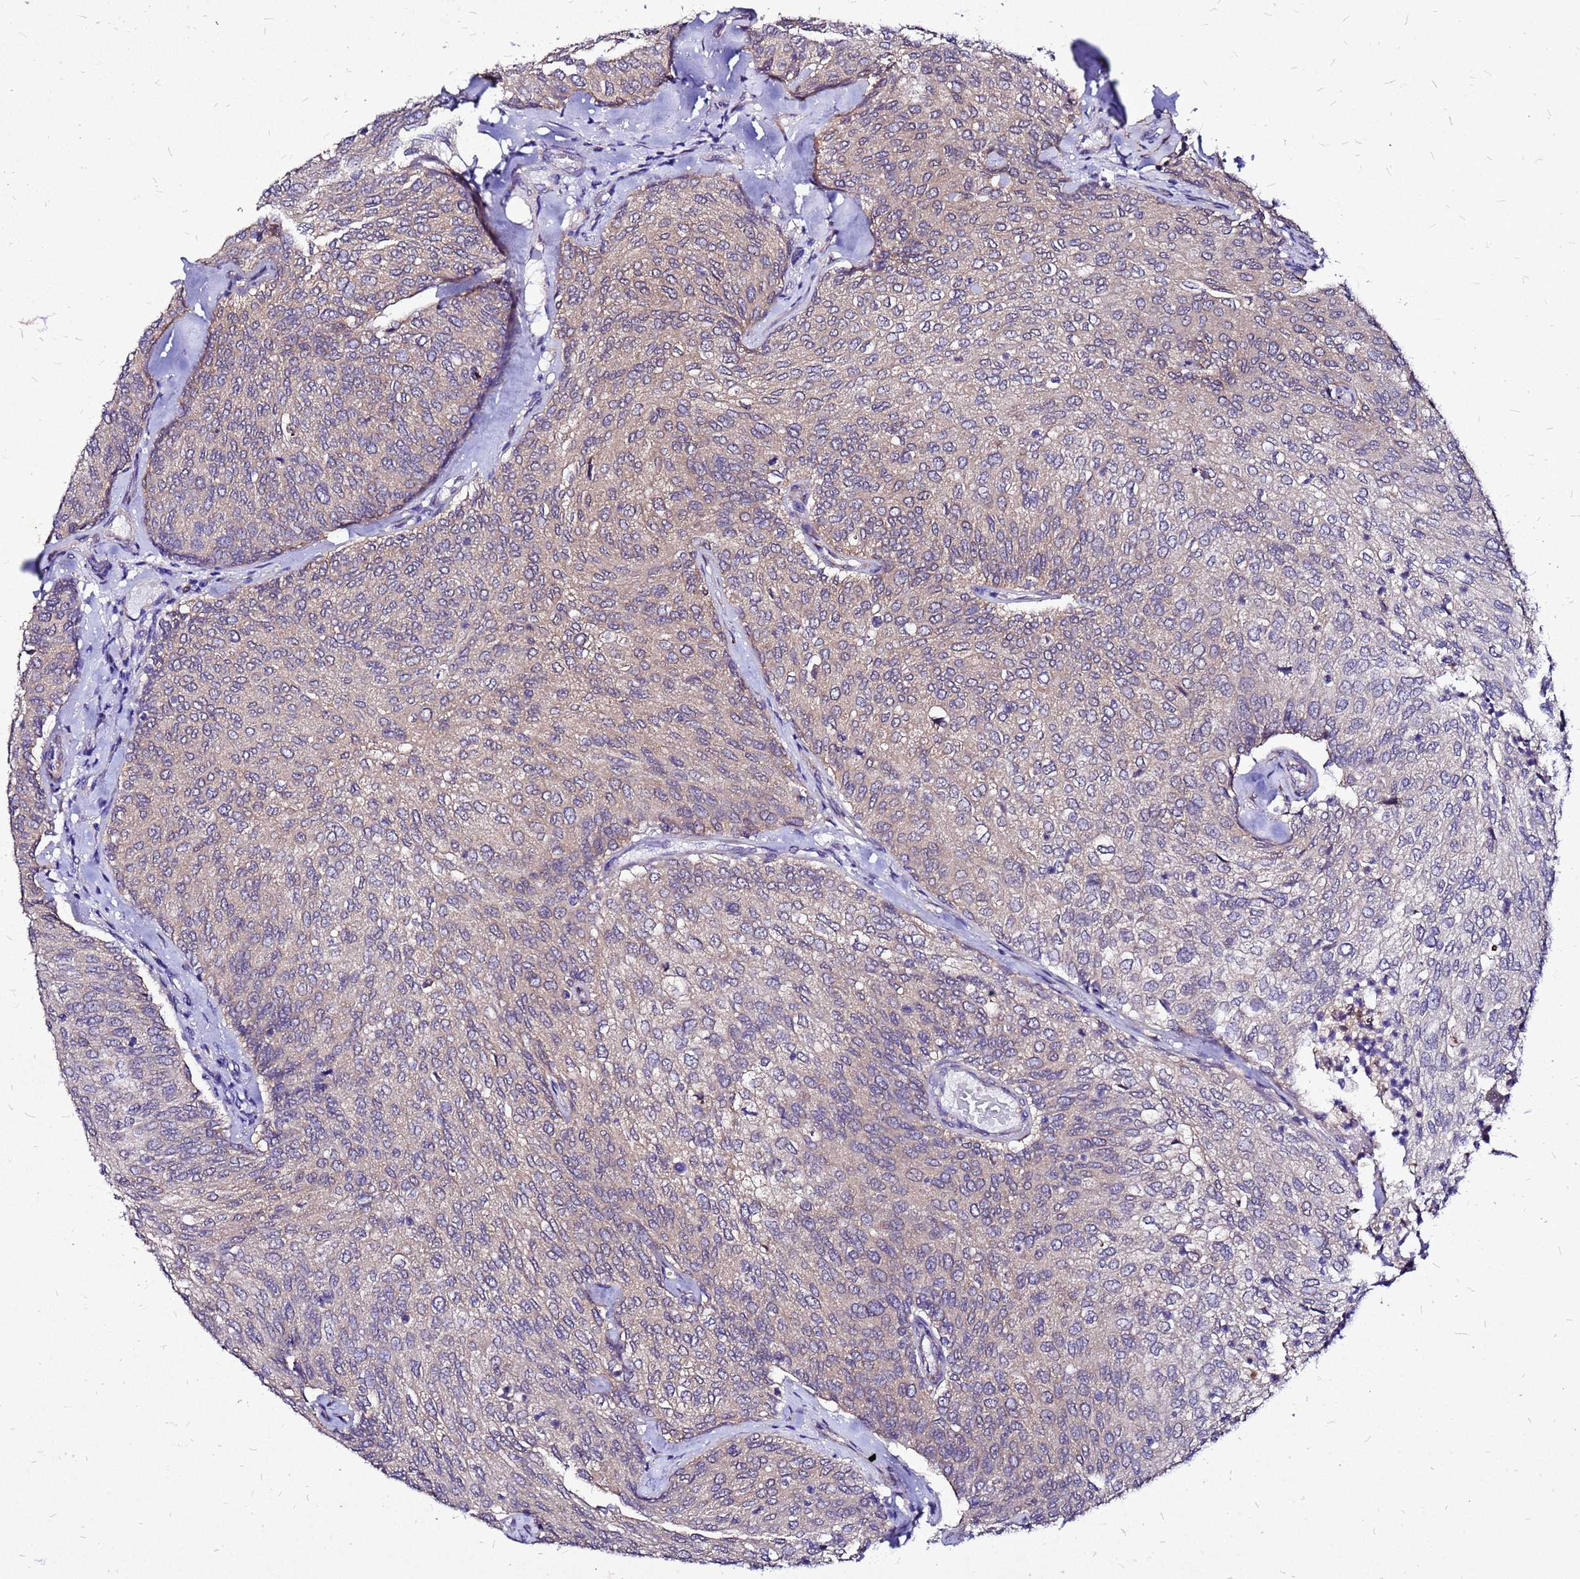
{"staining": {"intensity": "moderate", "quantity": "25%-75%", "location": "cytoplasmic/membranous"}, "tissue": "urothelial cancer", "cell_type": "Tumor cells", "image_type": "cancer", "snomed": [{"axis": "morphology", "description": "Urothelial carcinoma, Low grade"}, {"axis": "topography", "description": "Urinary bladder"}], "caption": "DAB immunohistochemical staining of human urothelial carcinoma (low-grade) exhibits moderate cytoplasmic/membranous protein staining in approximately 25%-75% of tumor cells.", "gene": "DUSP23", "patient": {"sex": "female", "age": 79}}